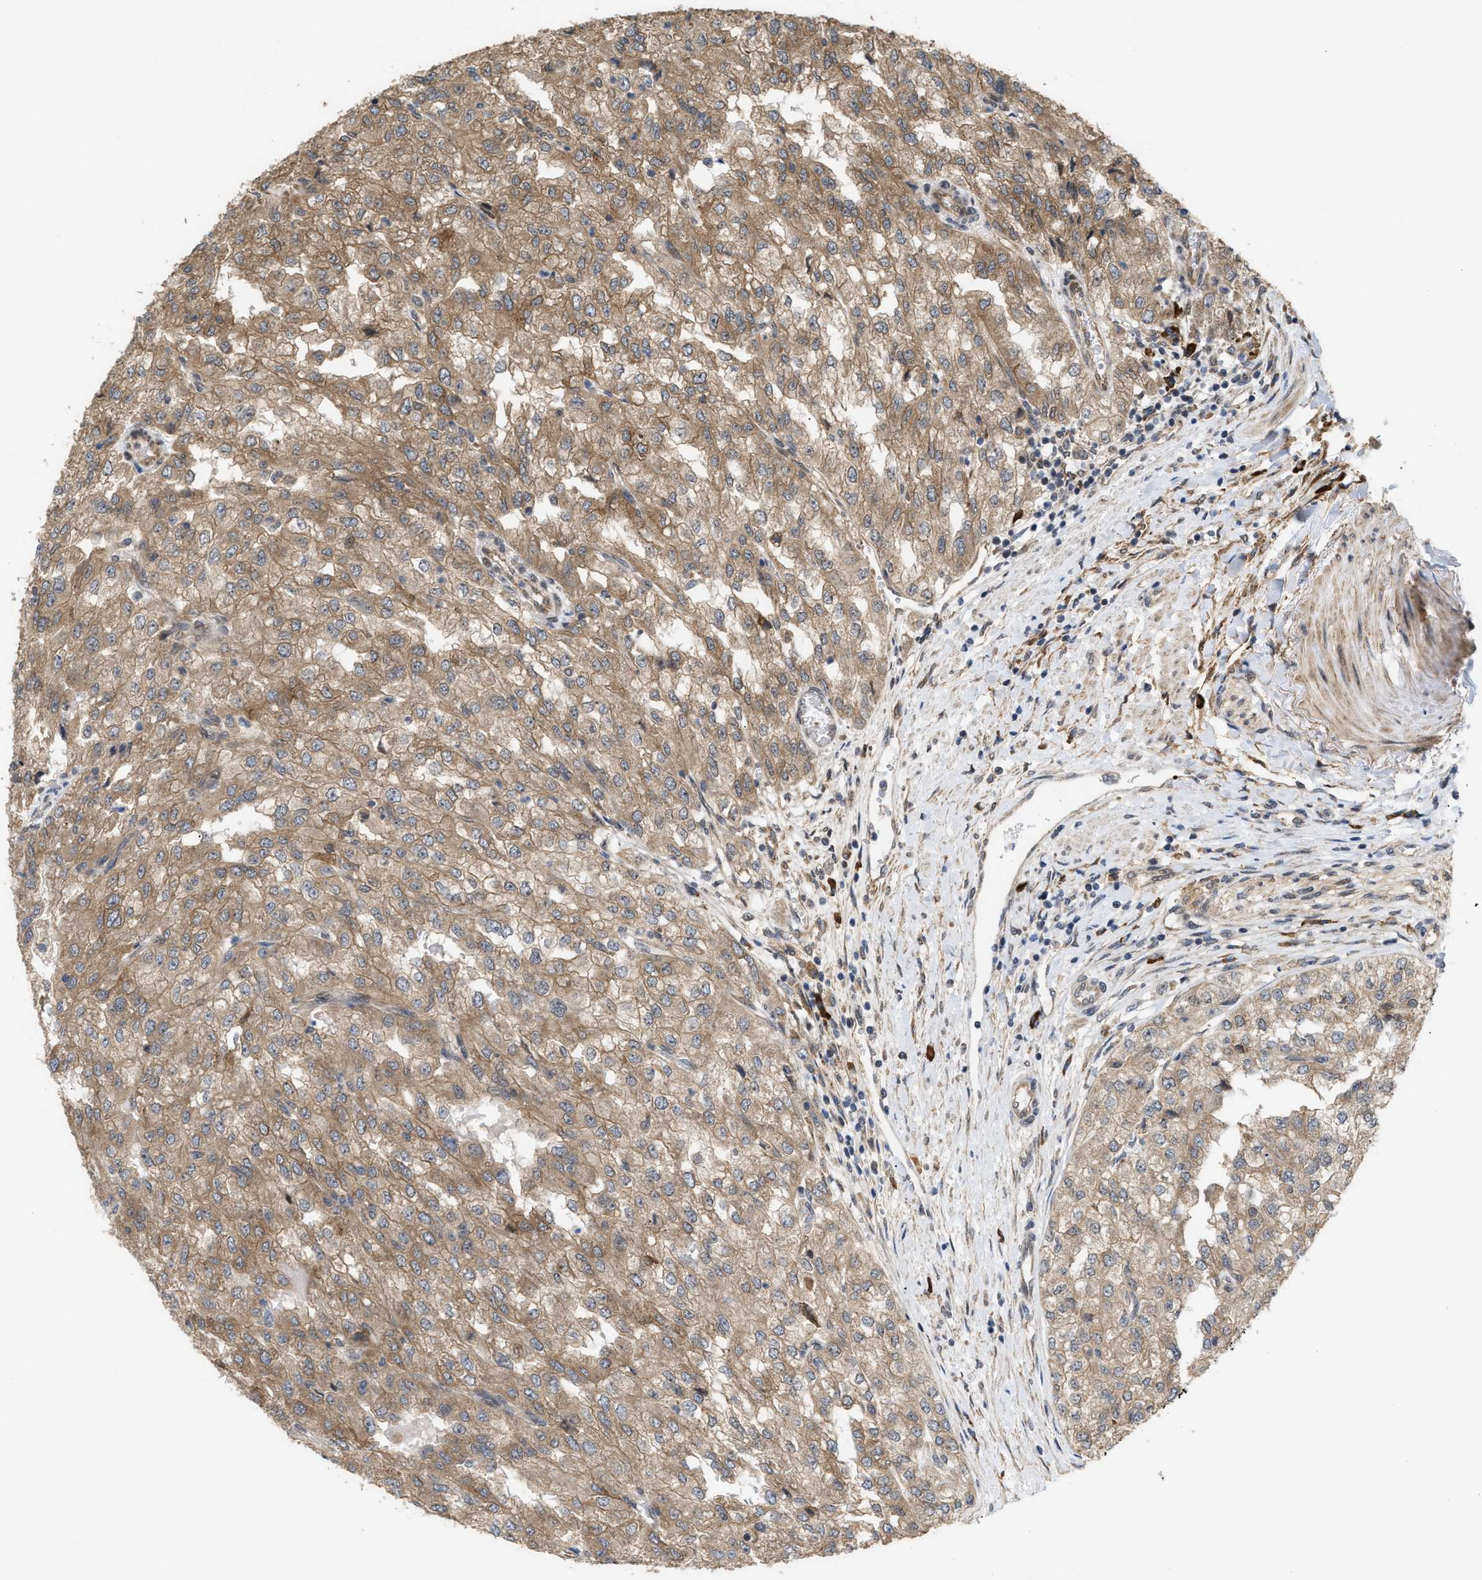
{"staining": {"intensity": "moderate", "quantity": ">75%", "location": "cytoplasmic/membranous"}, "tissue": "renal cancer", "cell_type": "Tumor cells", "image_type": "cancer", "snomed": [{"axis": "morphology", "description": "Adenocarcinoma, NOS"}, {"axis": "topography", "description": "Kidney"}], "caption": "Protein expression analysis of human renal adenocarcinoma reveals moderate cytoplasmic/membranous expression in about >75% of tumor cells.", "gene": "MFSD6", "patient": {"sex": "female", "age": 54}}